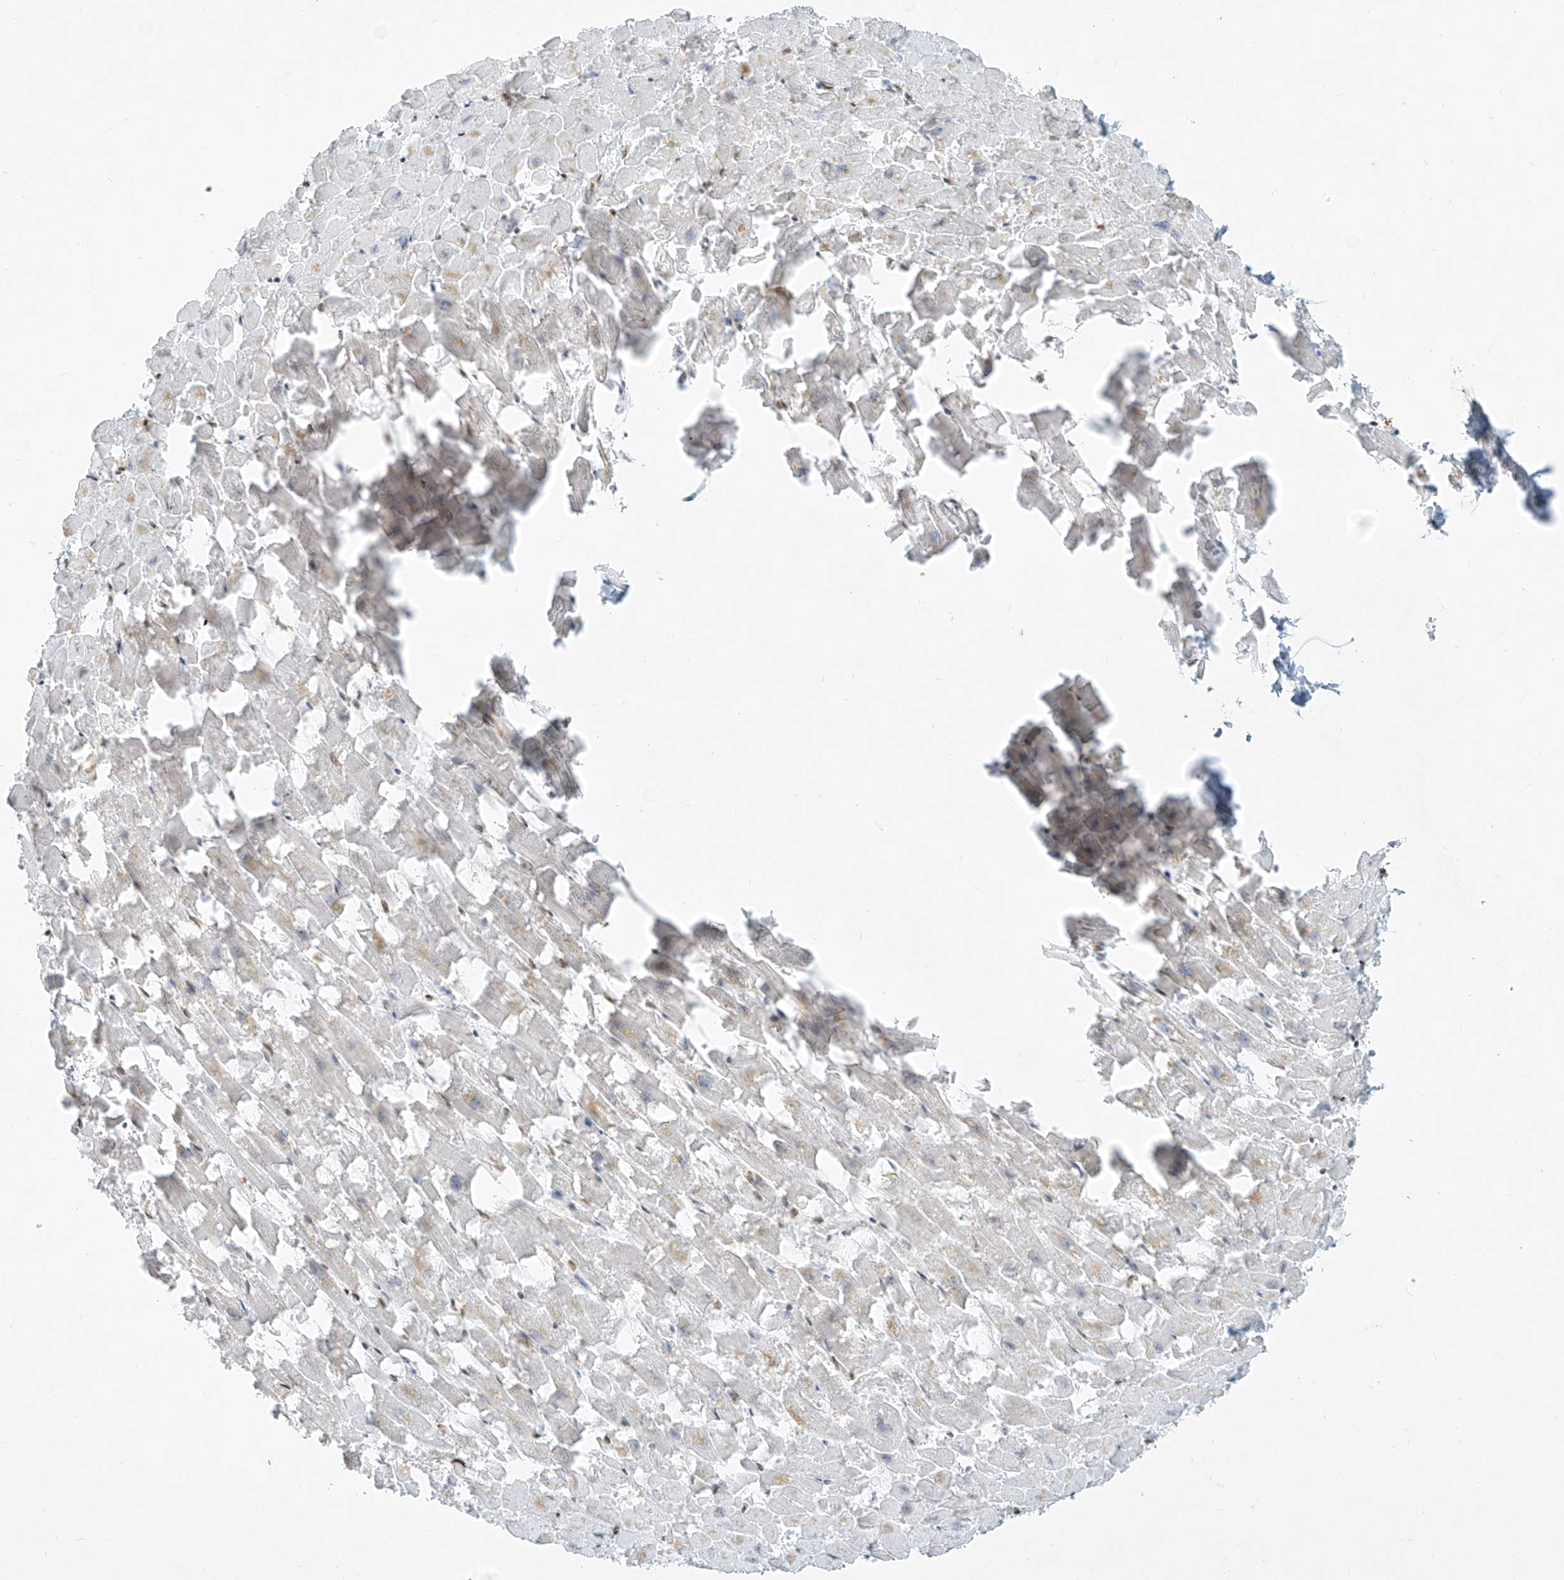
{"staining": {"intensity": "weak", "quantity": "<25%", "location": "nuclear"}, "tissue": "heart muscle", "cell_type": "Cardiomyocytes", "image_type": "normal", "snomed": [{"axis": "morphology", "description": "Normal tissue, NOS"}, {"axis": "topography", "description": "Heart"}], "caption": "A histopathology image of human heart muscle is negative for staining in cardiomyocytes.", "gene": "SAMD15", "patient": {"sex": "female", "age": 64}}